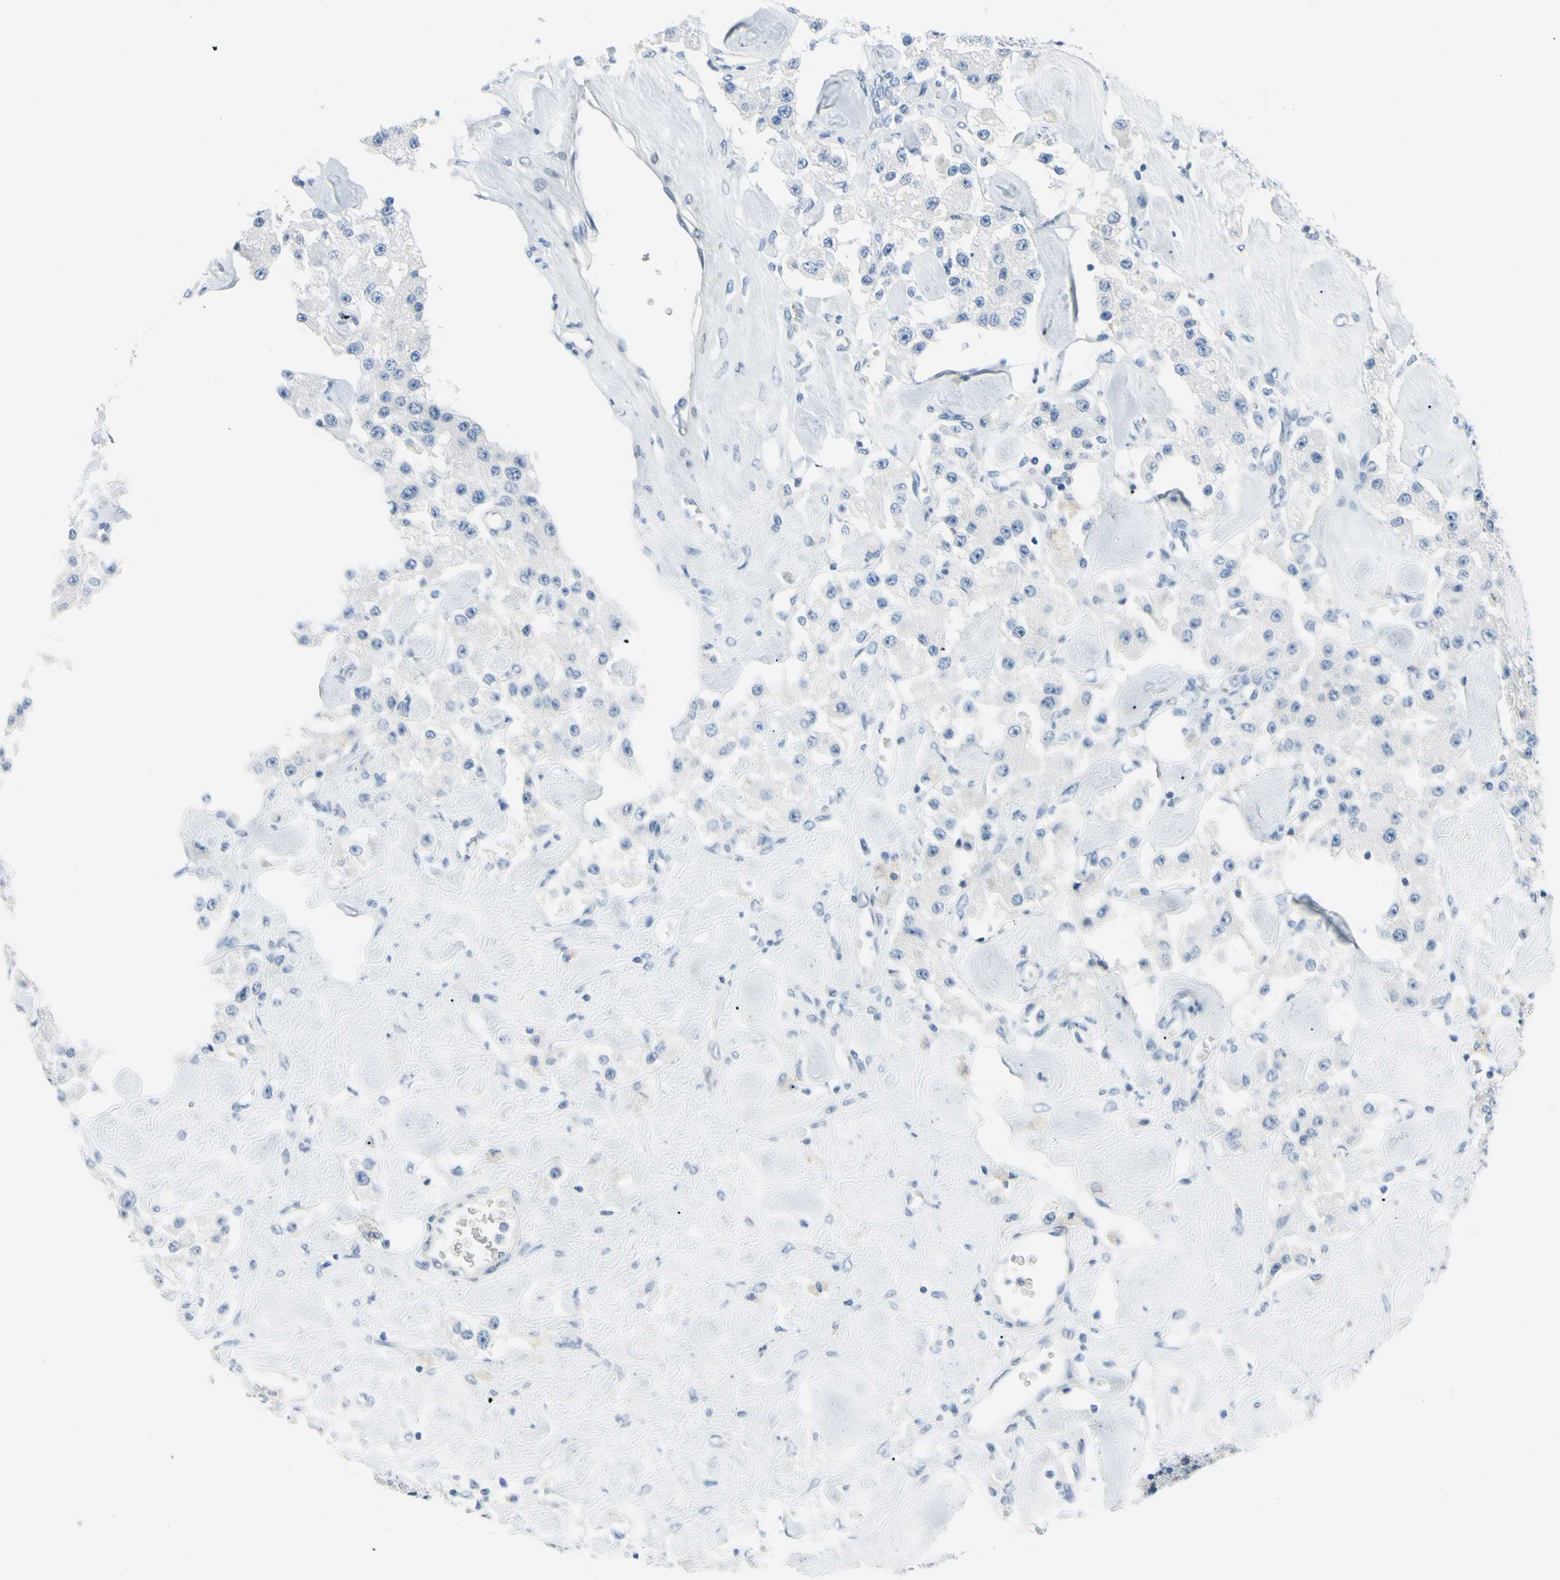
{"staining": {"intensity": "negative", "quantity": "none", "location": "none"}, "tissue": "carcinoid", "cell_type": "Tumor cells", "image_type": "cancer", "snomed": [{"axis": "morphology", "description": "Carcinoid, malignant, NOS"}, {"axis": "topography", "description": "Pancreas"}], "caption": "Tumor cells are negative for protein expression in human carcinoid.", "gene": "DCT", "patient": {"sex": "male", "age": 41}}